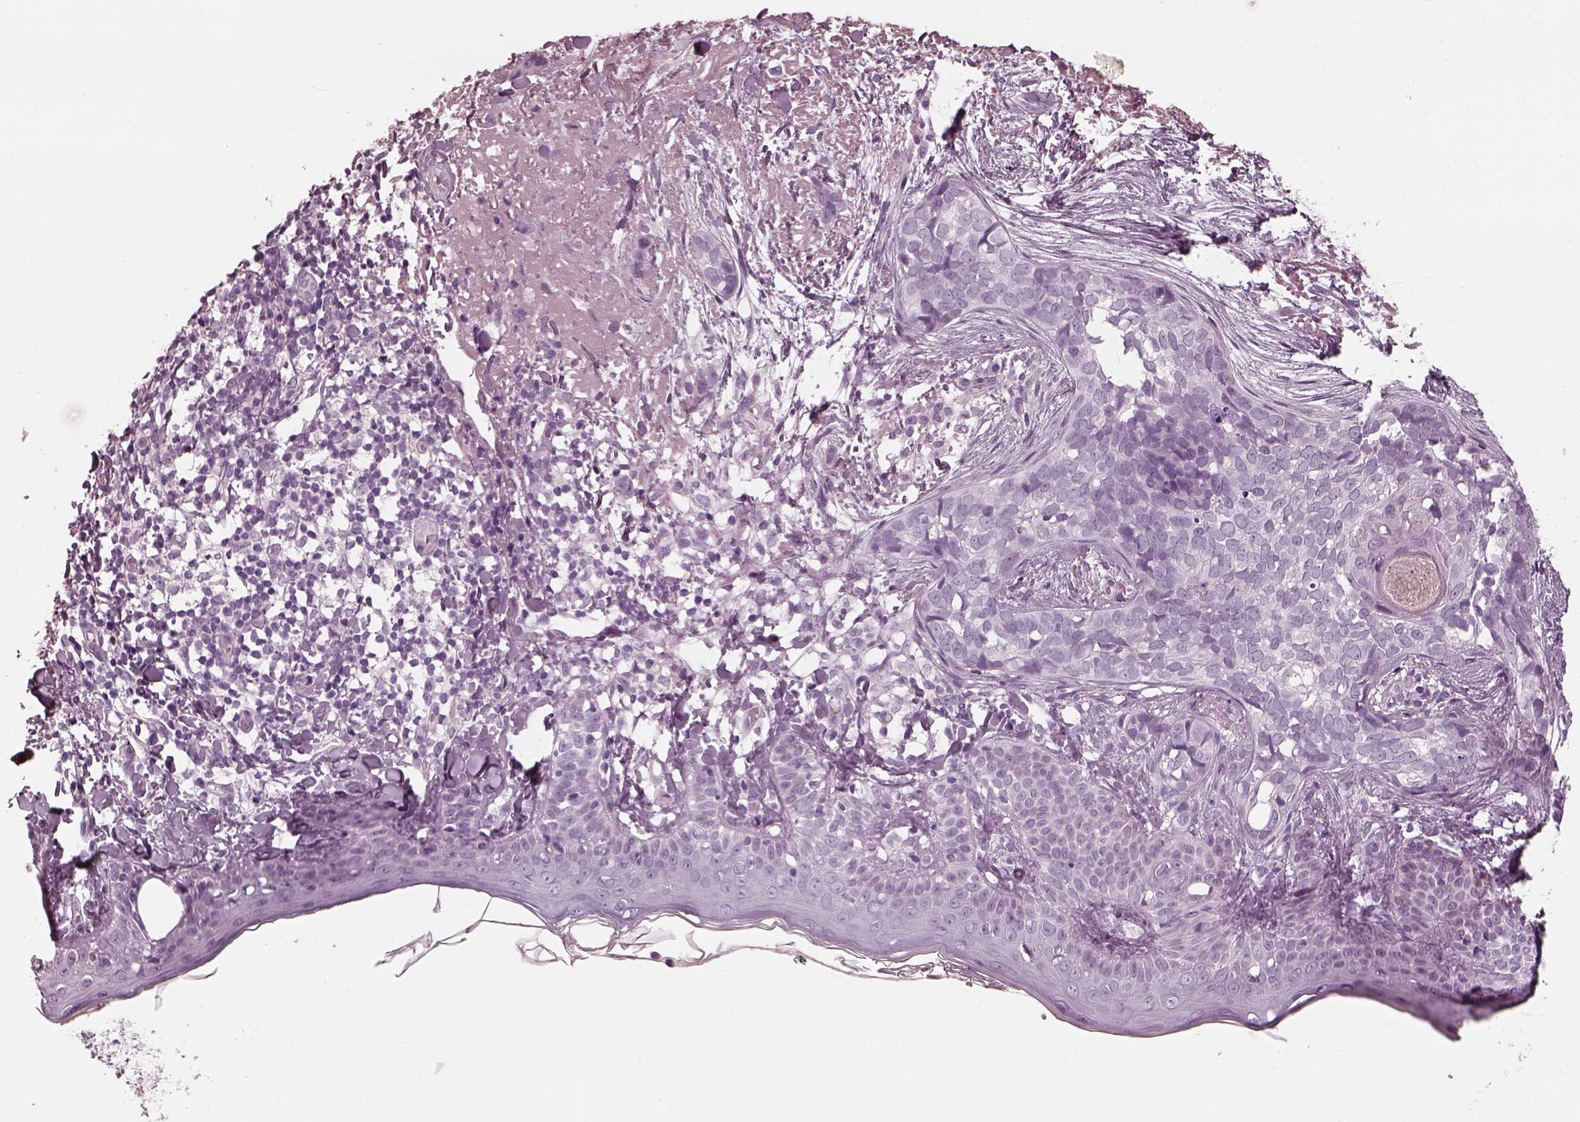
{"staining": {"intensity": "negative", "quantity": "none", "location": "none"}, "tissue": "skin cancer", "cell_type": "Tumor cells", "image_type": "cancer", "snomed": [{"axis": "morphology", "description": "Basal cell carcinoma"}, {"axis": "topography", "description": "Skin"}], "caption": "Protein analysis of skin cancer exhibits no significant staining in tumor cells.", "gene": "FABP9", "patient": {"sex": "male", "age": 87}}